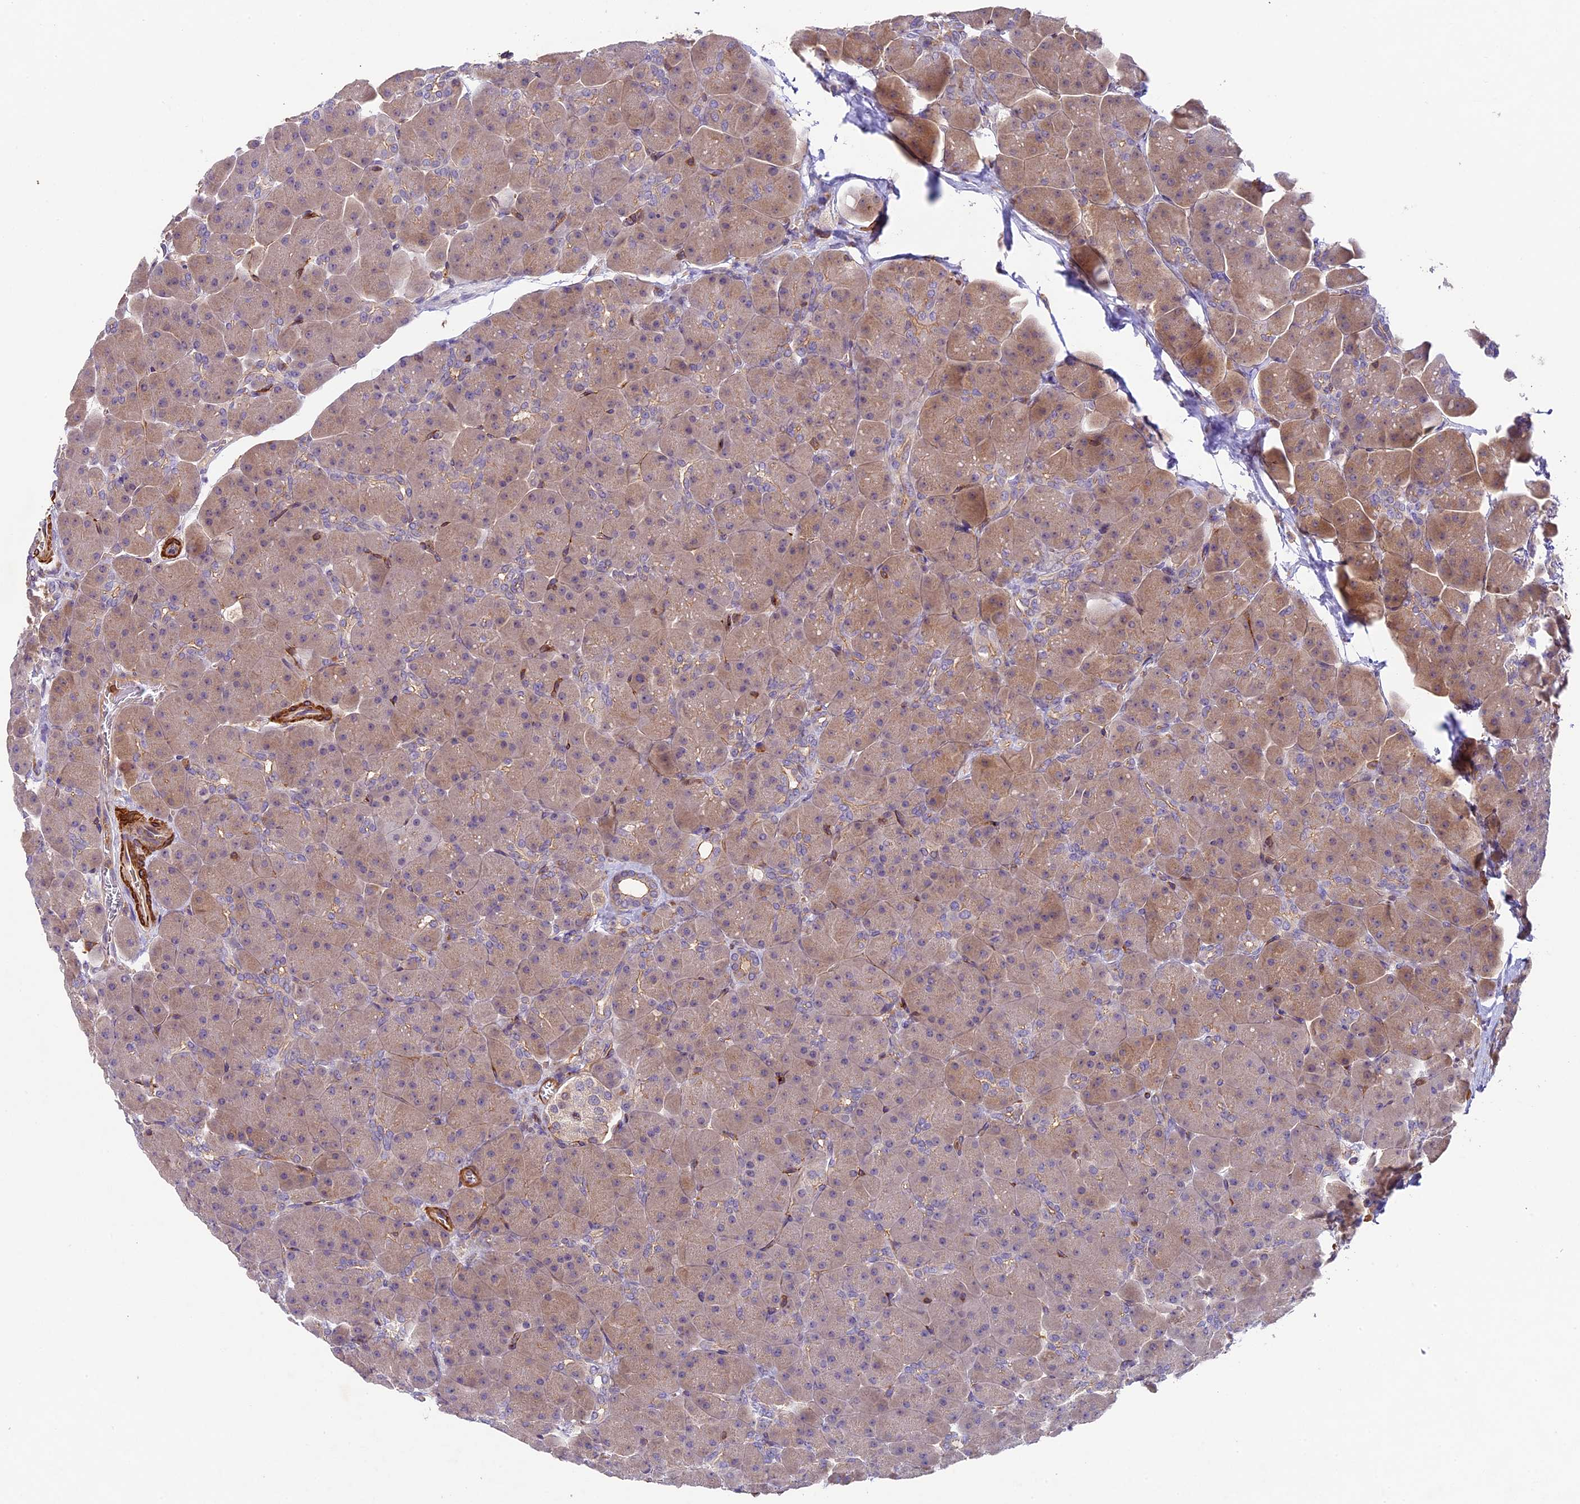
{"staining": {"intensity": "moderate", "quantity": "25%-75%", "location": "cytoplasmic/membranous"}, "tissue": "pancreas", "cell_type": "Exocrine glandular cells", "image_type": "normal", "snomed": [{"axis": "morphology", "description": "Normal tissue, NOS"}, {"axis": "topography", "description": "Pancreas"}], "caption": "Immunohistochemistry of normal human pancreas demonstrates medium levels of moderate cytoplasmic/membranous positivity in about 25%-75% of exocrine glandular cells.", "gene": "TBC1D1", "patient": {"sex": "male", "age": 66}}